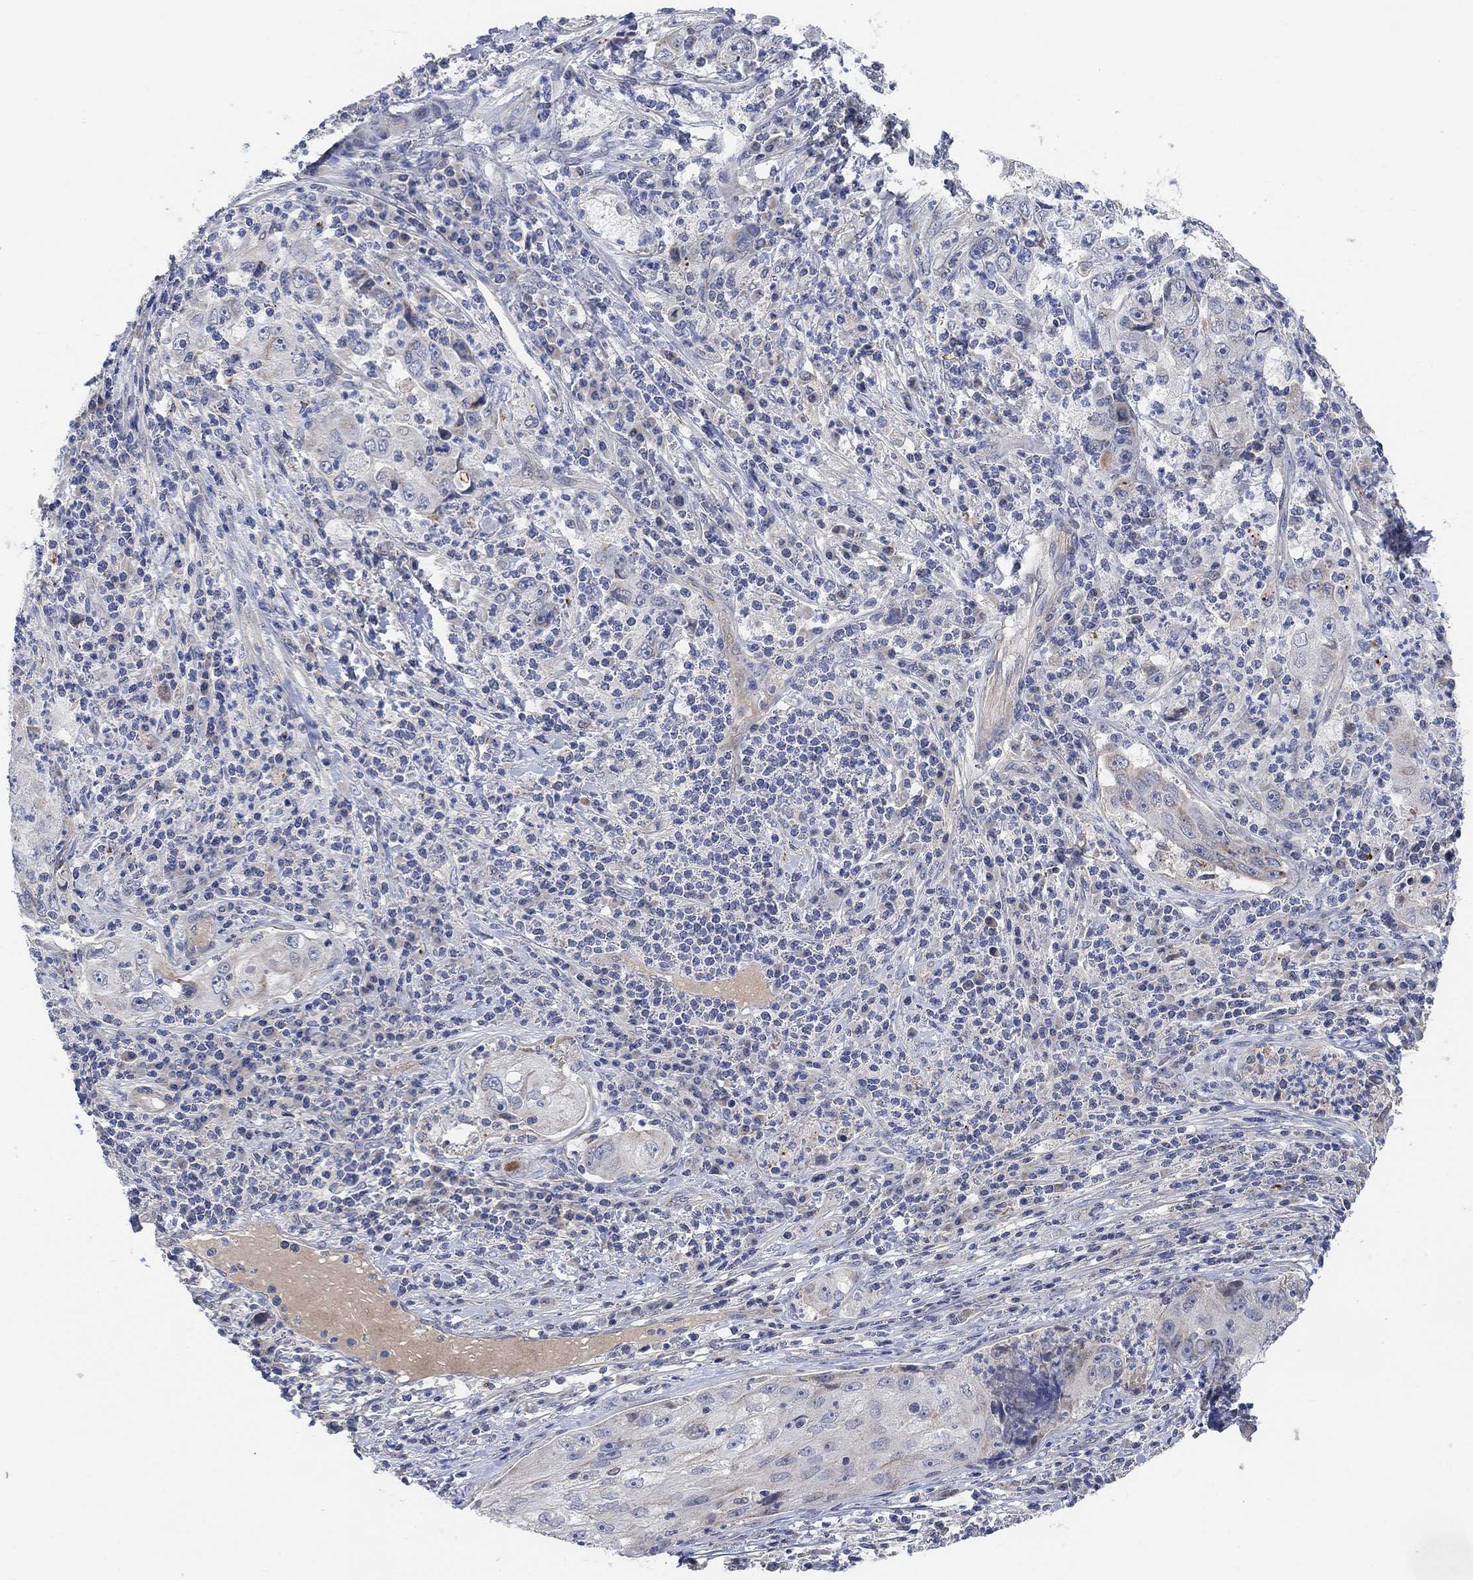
{"staining": {"intensity": "weak", "quantity": "<25%", "location": "cytoplasmic/membranous"}, "tissue": "cervical cancer", "cell_type": "Tumor cells", "image_type": "cancer", "snomed": [{"axis": "morphology", "description": "Squamous cell carcinoma, NOS"}, {"axis": "topography", "description": "Cervix"}], "caption": "Immunohistochemical staining of squamous cell carcinoma (cervical) demonstrates no significant staining in tumor cells.", "gene": "HCRTR1", "patient": {"sex": "female", "age": 36}}